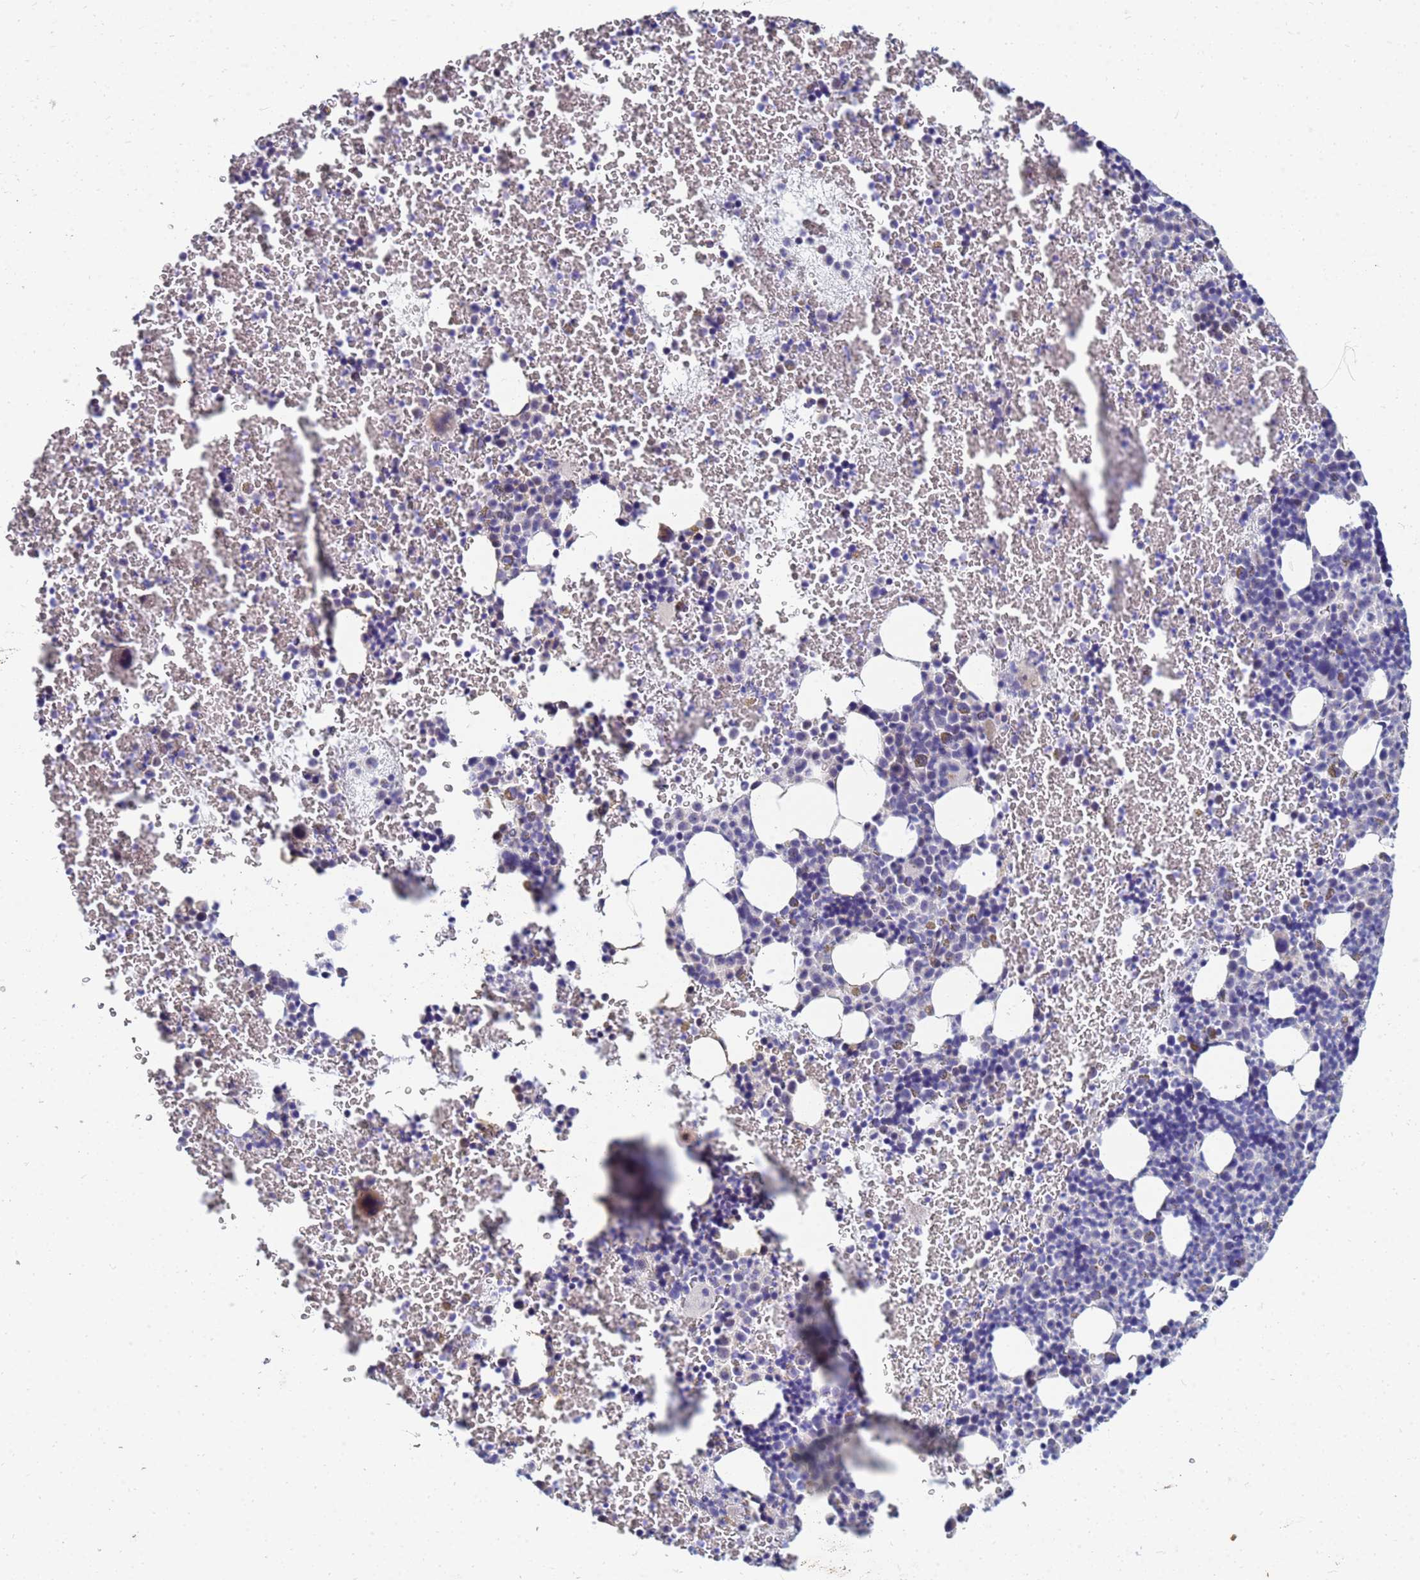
{"staining": {"intensity": "negative", "quantity": "none", "location": "none"}, "tissue": "bone marrow", "cell_type": "Hematopoietic cells", "image_type": "normal", "snomed": [{"axis": "morphology", "description": "Normal tissue, NOS"}, {"axis": "topography", "description": "Bone marrow"}], "caption": "This image is of benign bone marrow stained with IHC to label a protein in brown with the nuclei are counter-stained blue. There is no staining in hematopoietic cells. (DAB (3,3'-diaminobenzidine) immunohistochemistry visualized using brightfield microscopy, high magnification).", "gene": "SDR39U1", "patient": {"sex": "male", "age": 11}}